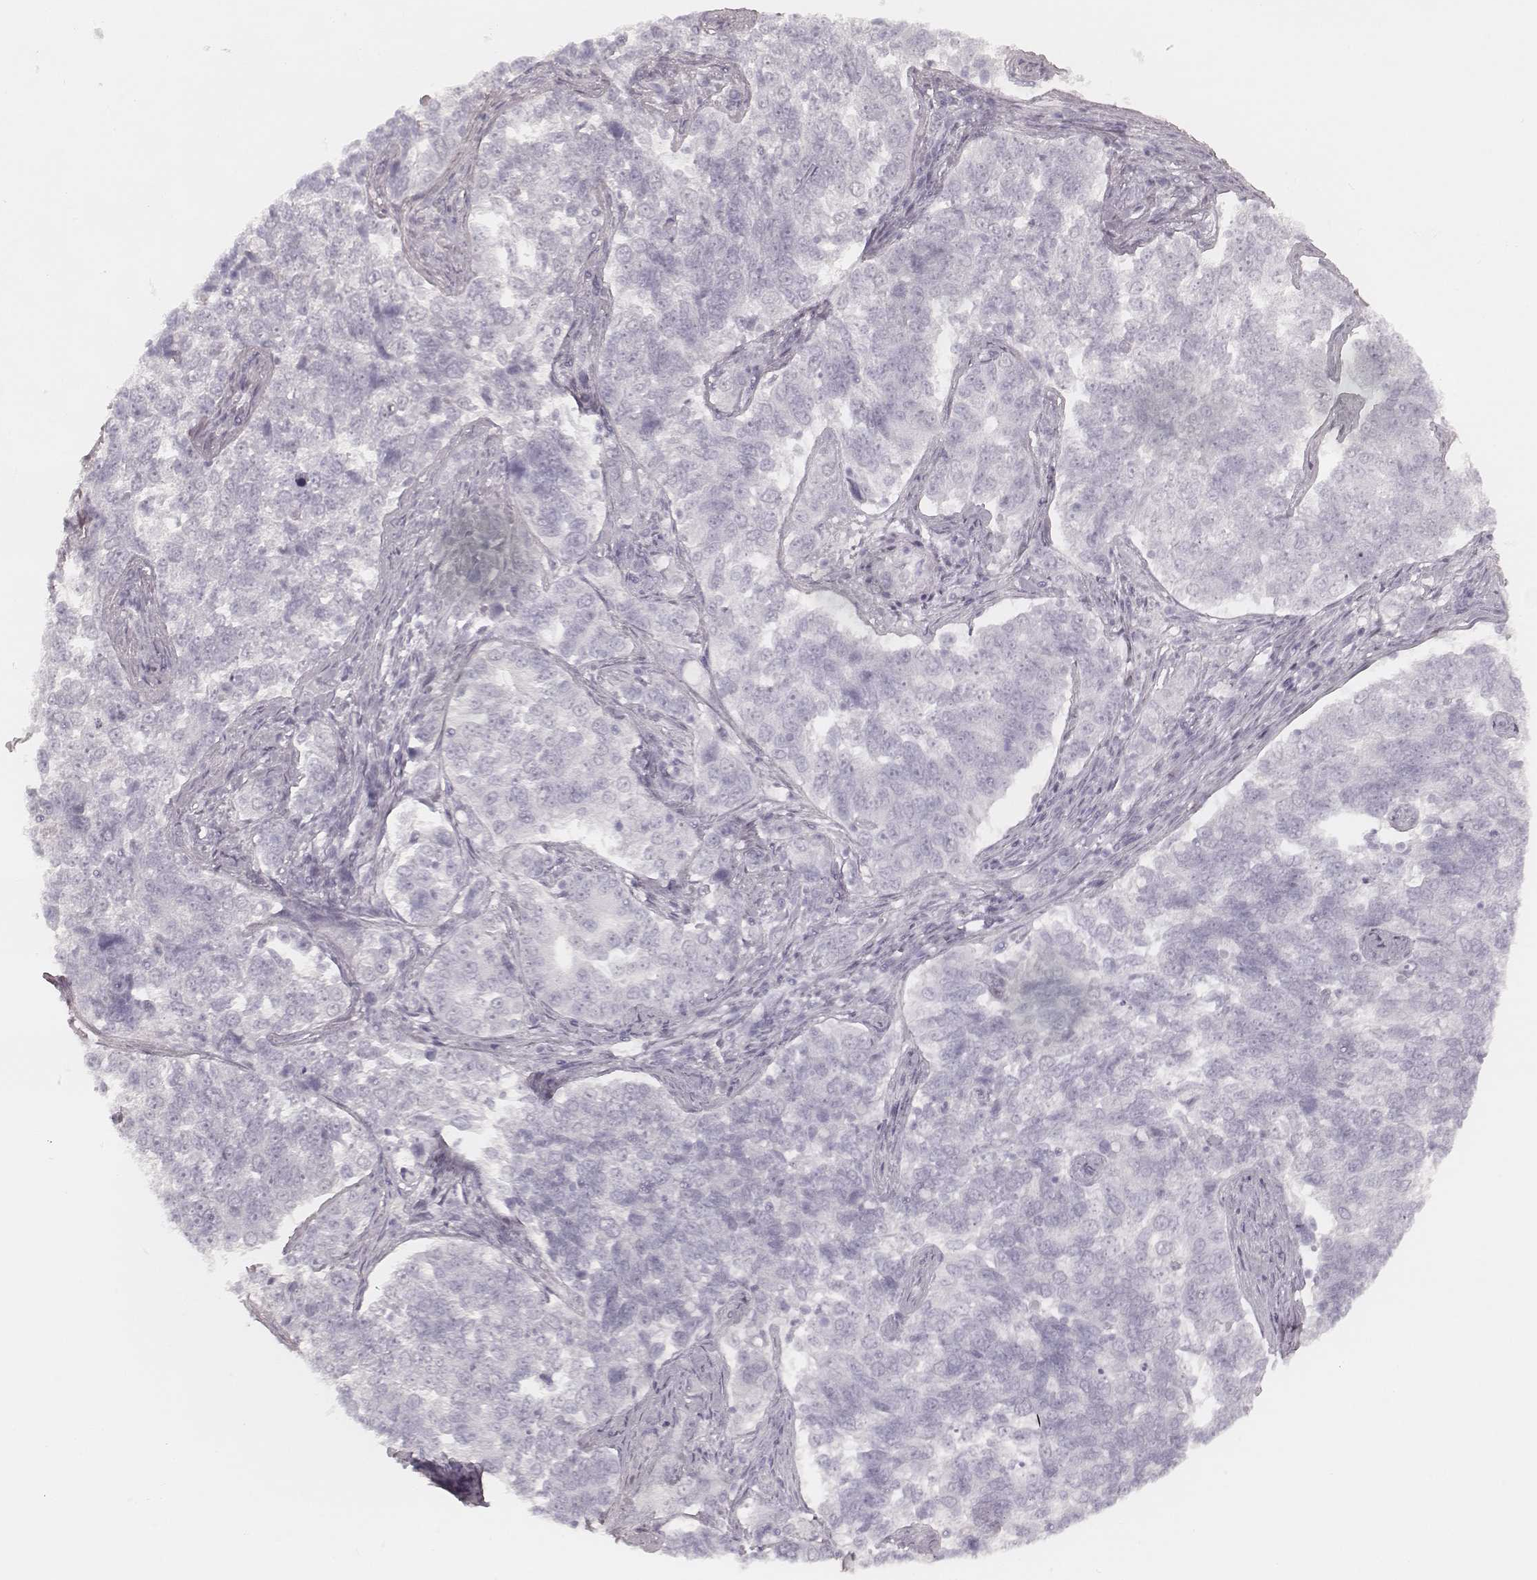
{"staining": {"intensity": "negative", "quantity": "none", "location": "none"}, "tissue": "endometrial cancer", "cell_type": "Tumor cells", "image_type": "cancer", "snomed": [{"axis": "morphology", "description": "Adenocarcinoma, NOS"}, {"axis": "topography", "description": "Endometrium"}], "caption": "This is an immunohistochemistry (IHC) micrograph of human endometrial adenocarcinoma. There is no staining in tumor cells.", "gene": "KRT31", "patient": {"sex": "female", "age": 43}}